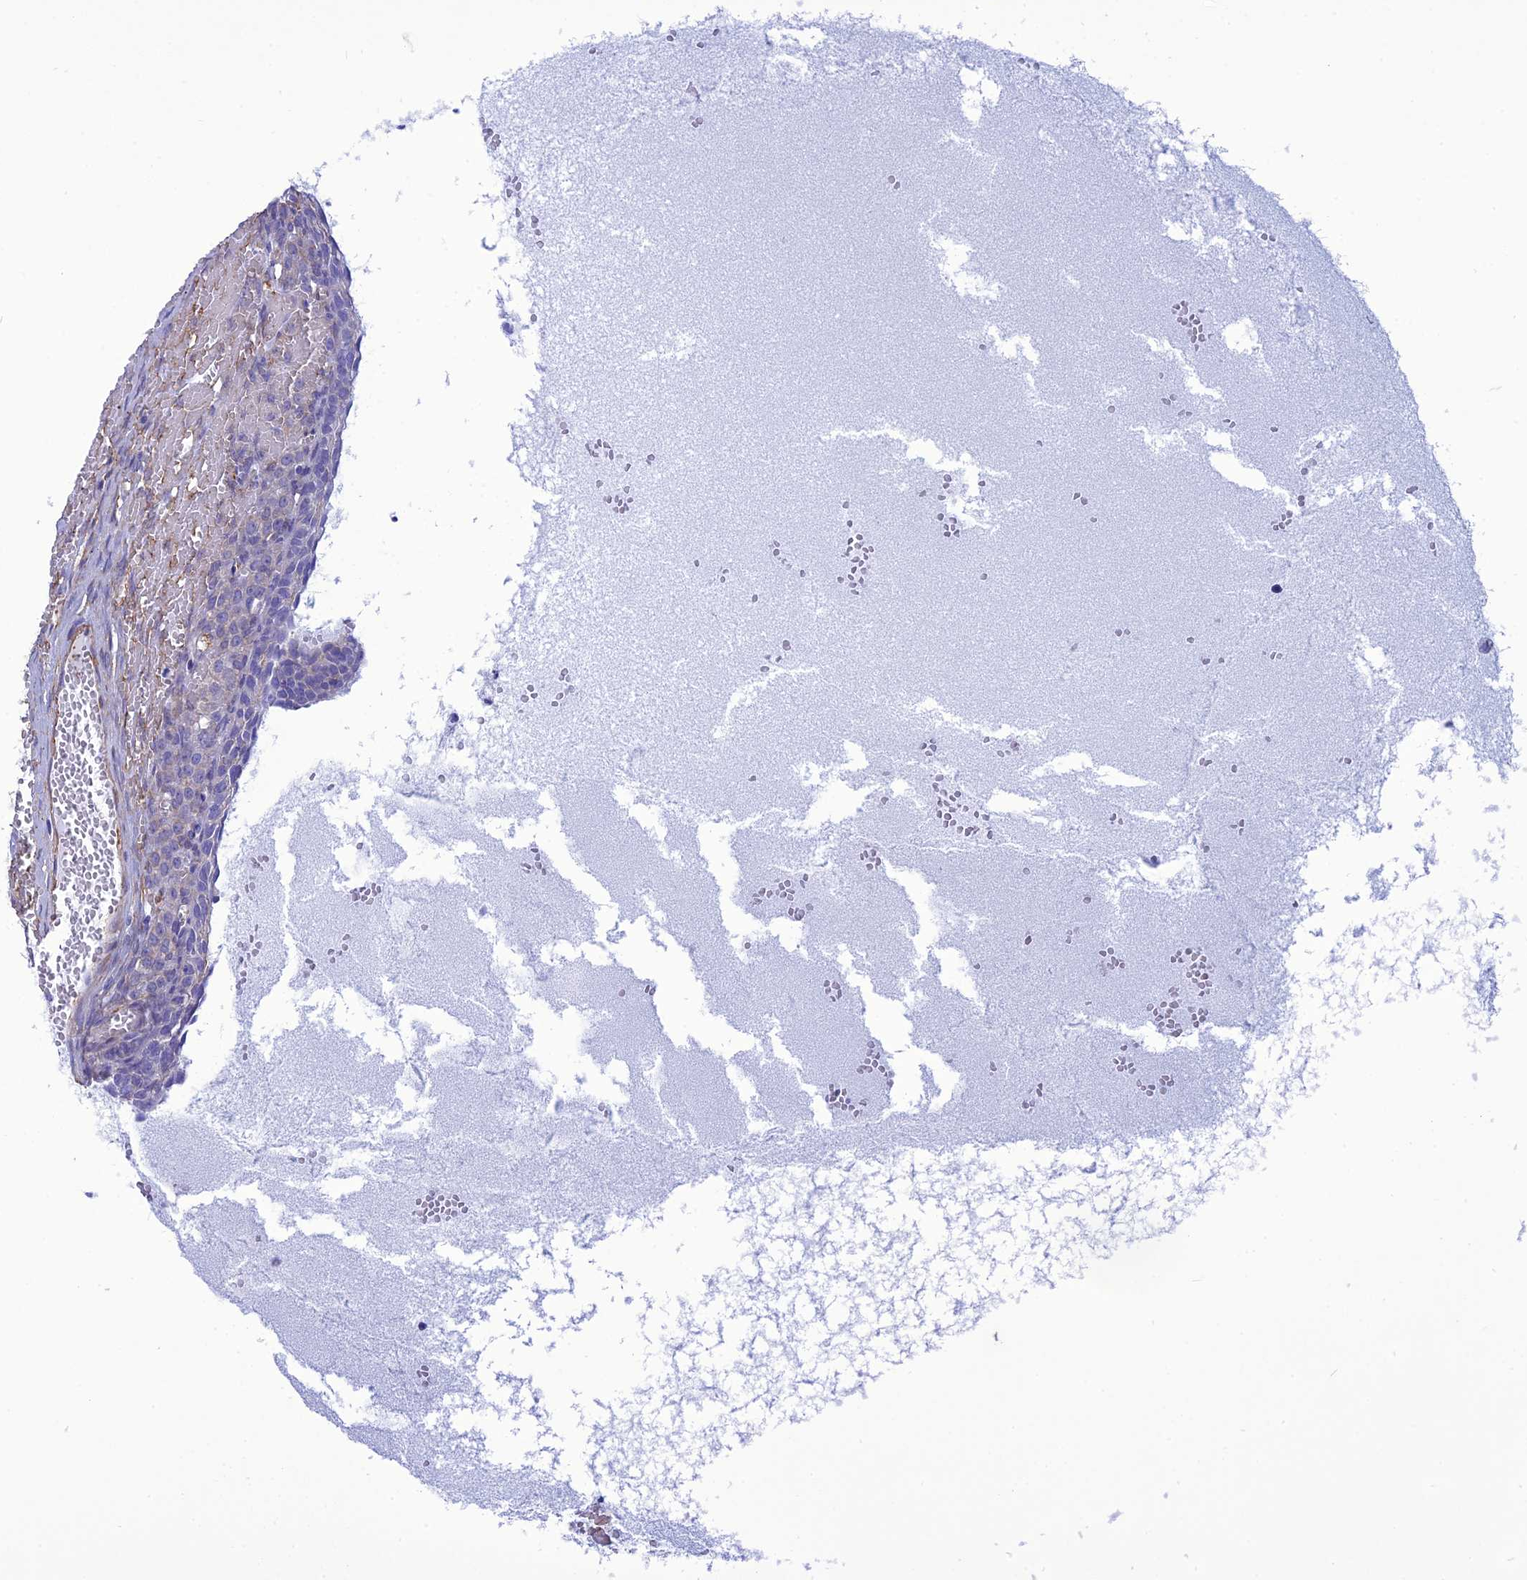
{"staining": {"intensity": "negative", "quantity": "none", "location": "none"}, "tissue": "ovary", "cell_type": "Ovarian stroma cells", "image_type": "normal", "snomed": [{"axis": "morphology", "description": "Adenocarcinoma, NOS"}, {"axis": "topography", "description": "Endometrium"}], "caption": "This is an immunohistochemistry (IHC) photomicrograph of normal human ovary. There is no positivity in ovarian stroma cells.", "gene": "NKD1", "patient": {"sex": "female", "age": 32}}